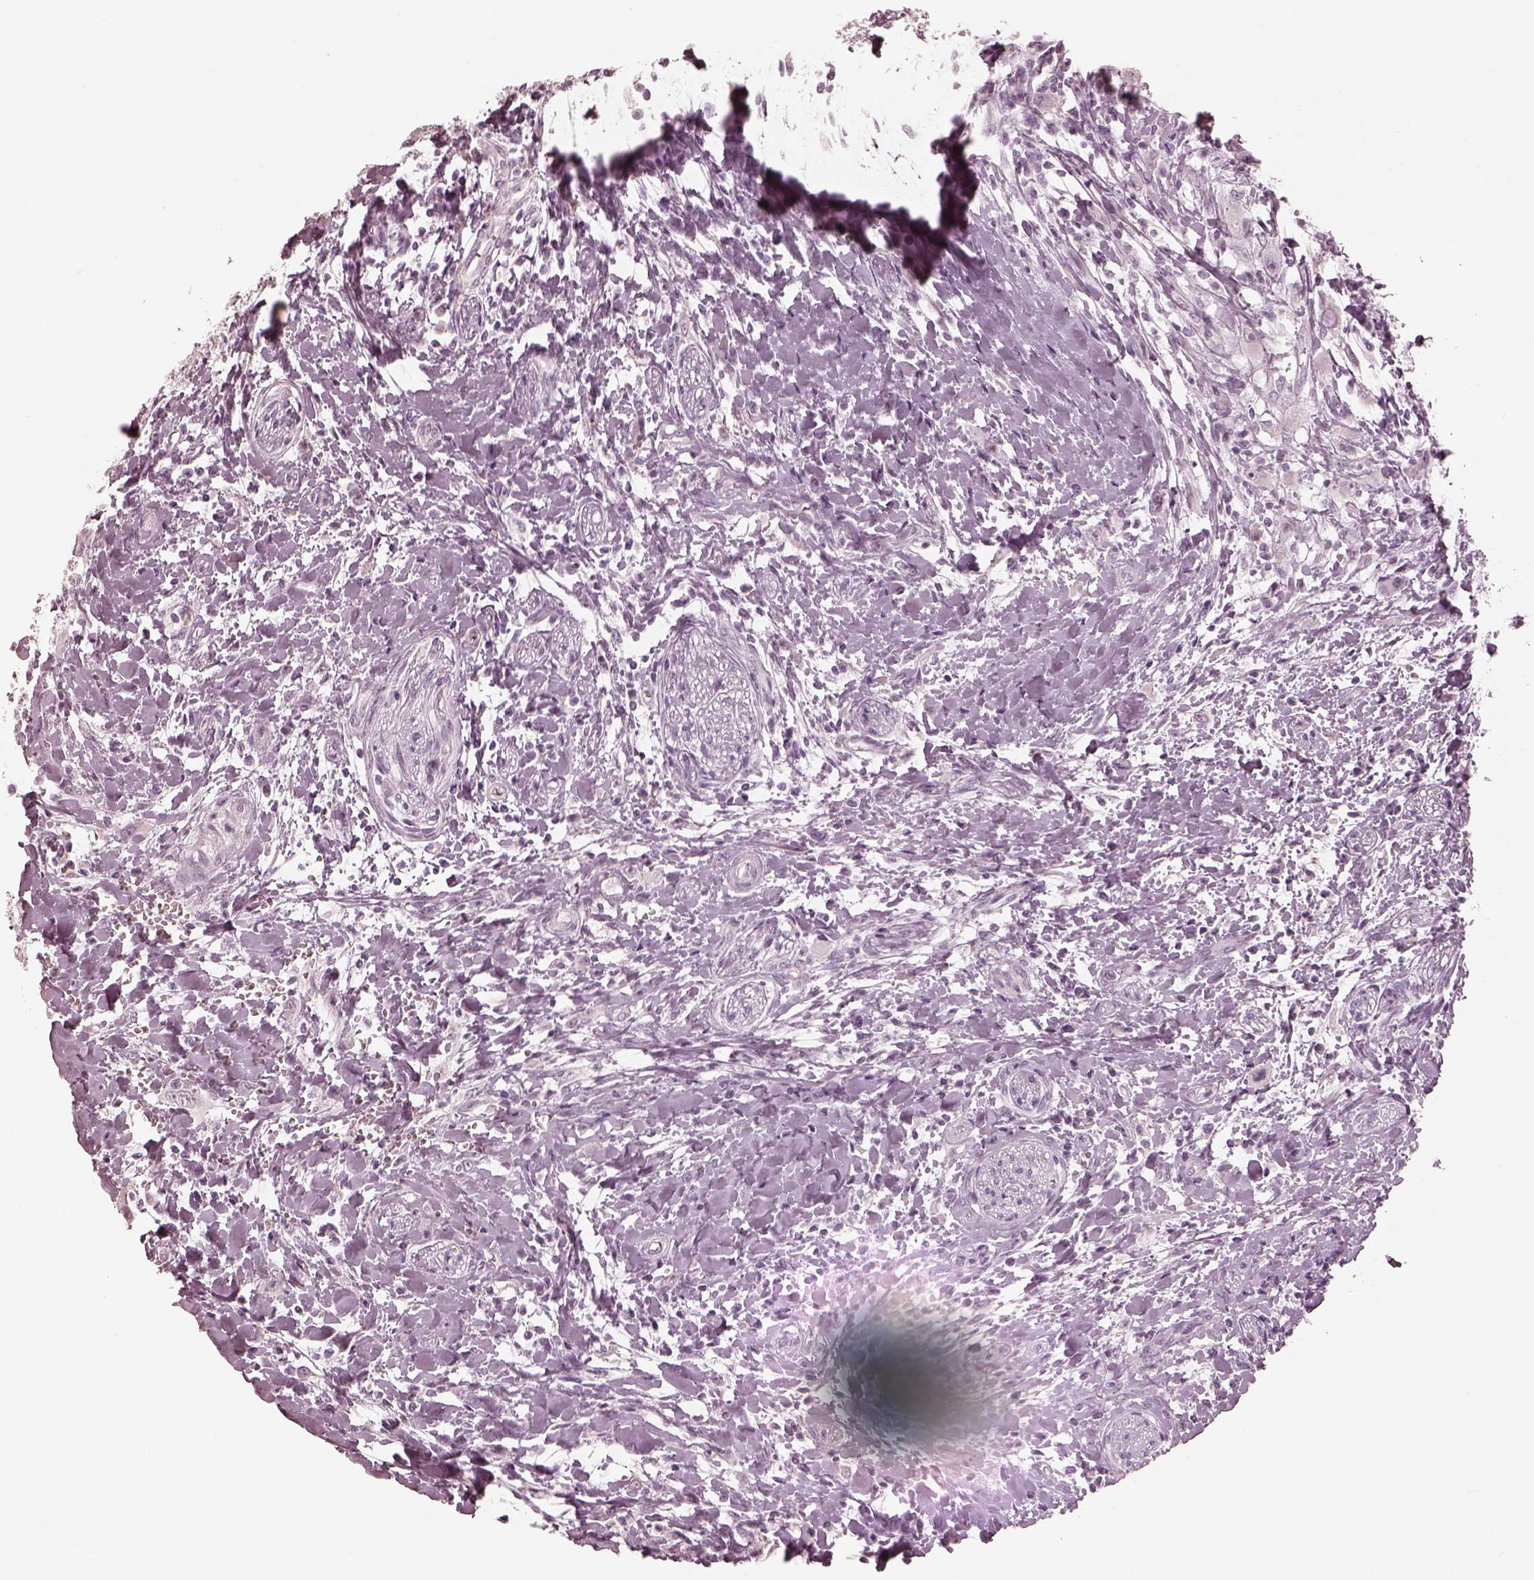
{"staining": {"intensity": "negative", "quantity": "none", "location": "none"}, "tissue": "head and neck cancer", "cell_type": "Tumor cells", "image_type": "cancer", "snomed": [{"axis": "morphology", "description": "Squamous cell carcinoma, NOS"}, {"axis": "morphology", "description": "Squamous cell carcinoma, metastatic, NOS"}, {"axis": "topography", "description": "Oral tissue"}, {"axis": "topography", "description": "Head-Neck"}], "caption": "This is an immunohistochemistry micrograph of head and neck cancer (squamous cell carcinoma). There is no expression in tumor cells.", "gene": "CALR3", "patient": {"sex": "female", "age": 85}}